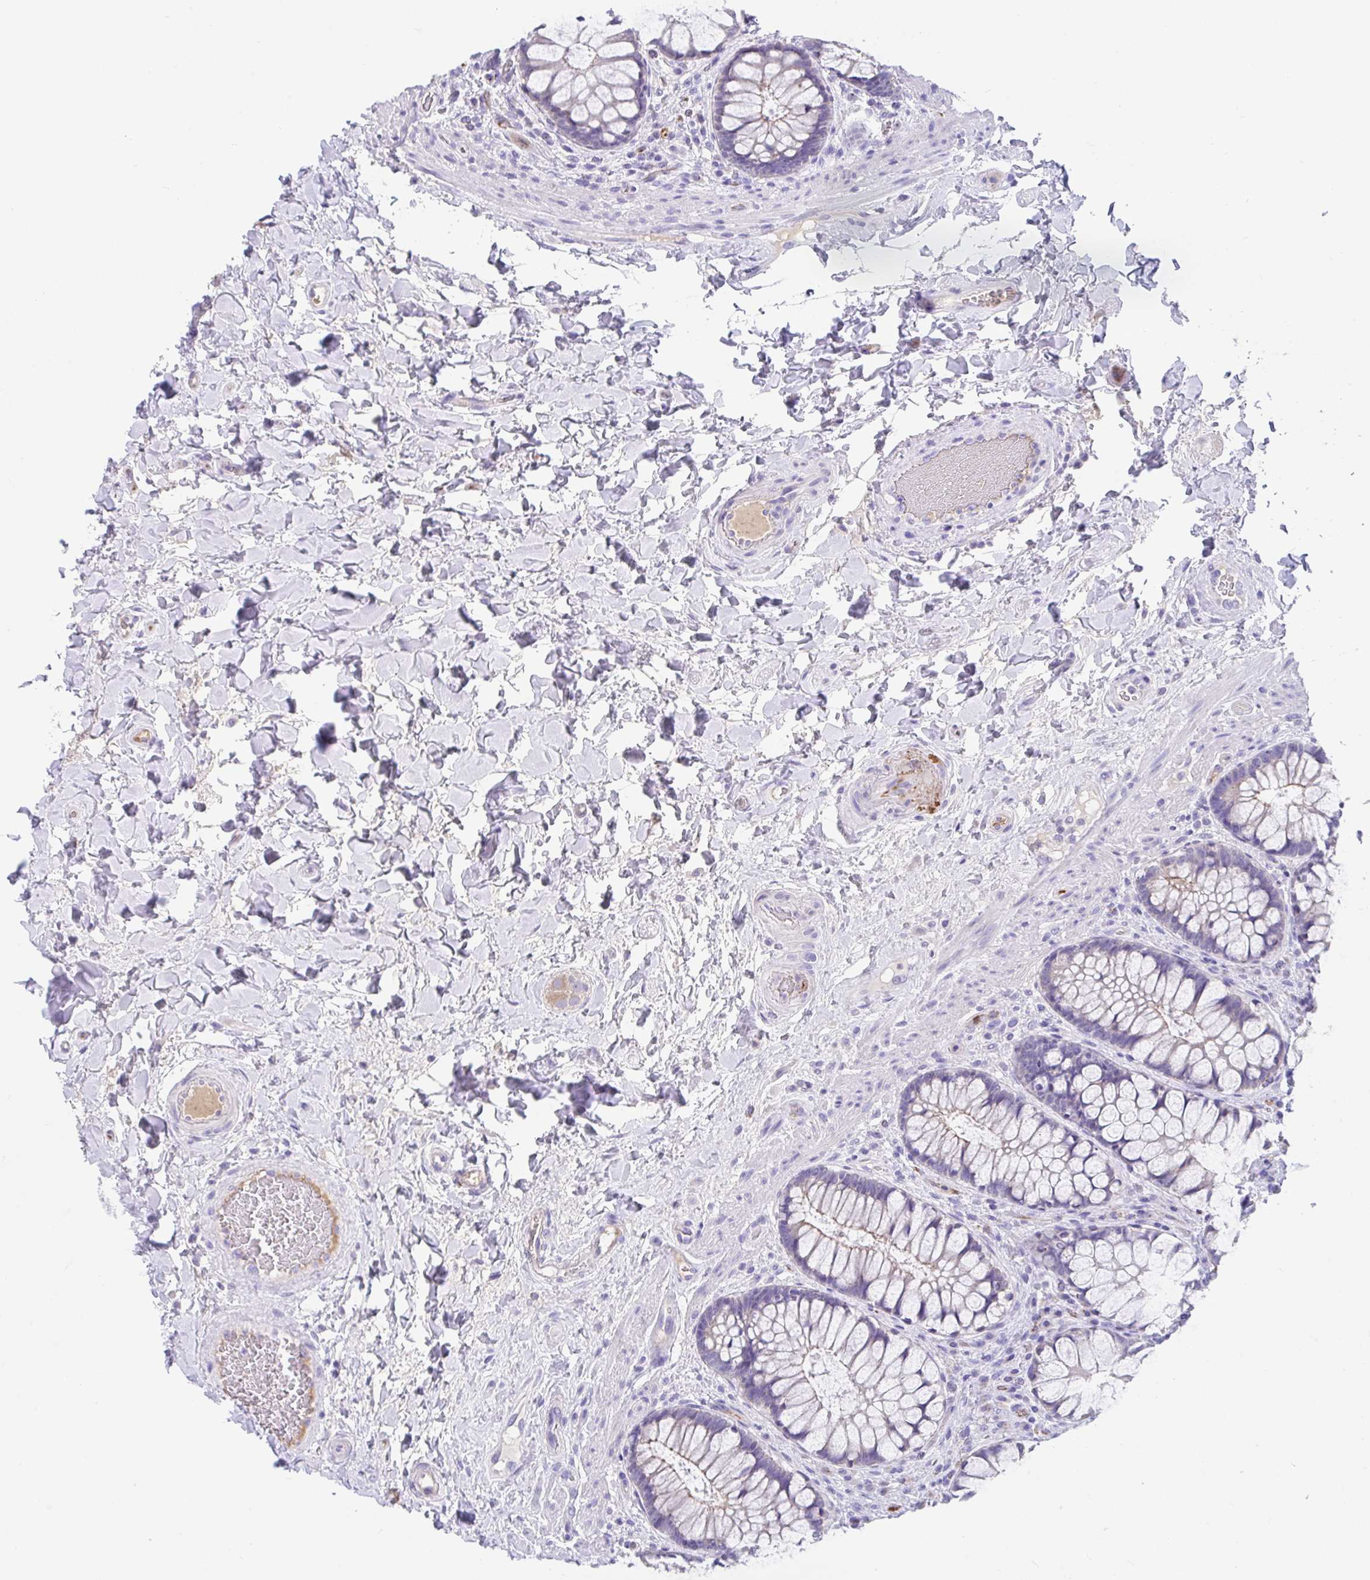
{"staining": {"intensity": "negative", "quantity": "none", "location": "none"}, "tissue": "rectum", "cell_type": "Glandular cells", "image_type": "normal", "snomed": [{"axis": "morphology", "description": "Normal tissue, NOS"}, {"axis": "topography", "description": "Rectum"}], "caption": "DAB immunohistochemical staining of normal human rectum reveals no significant staining in glandular cells.", "gene": "CCSAP", "patient": {"sex": "female", "age": 58}}